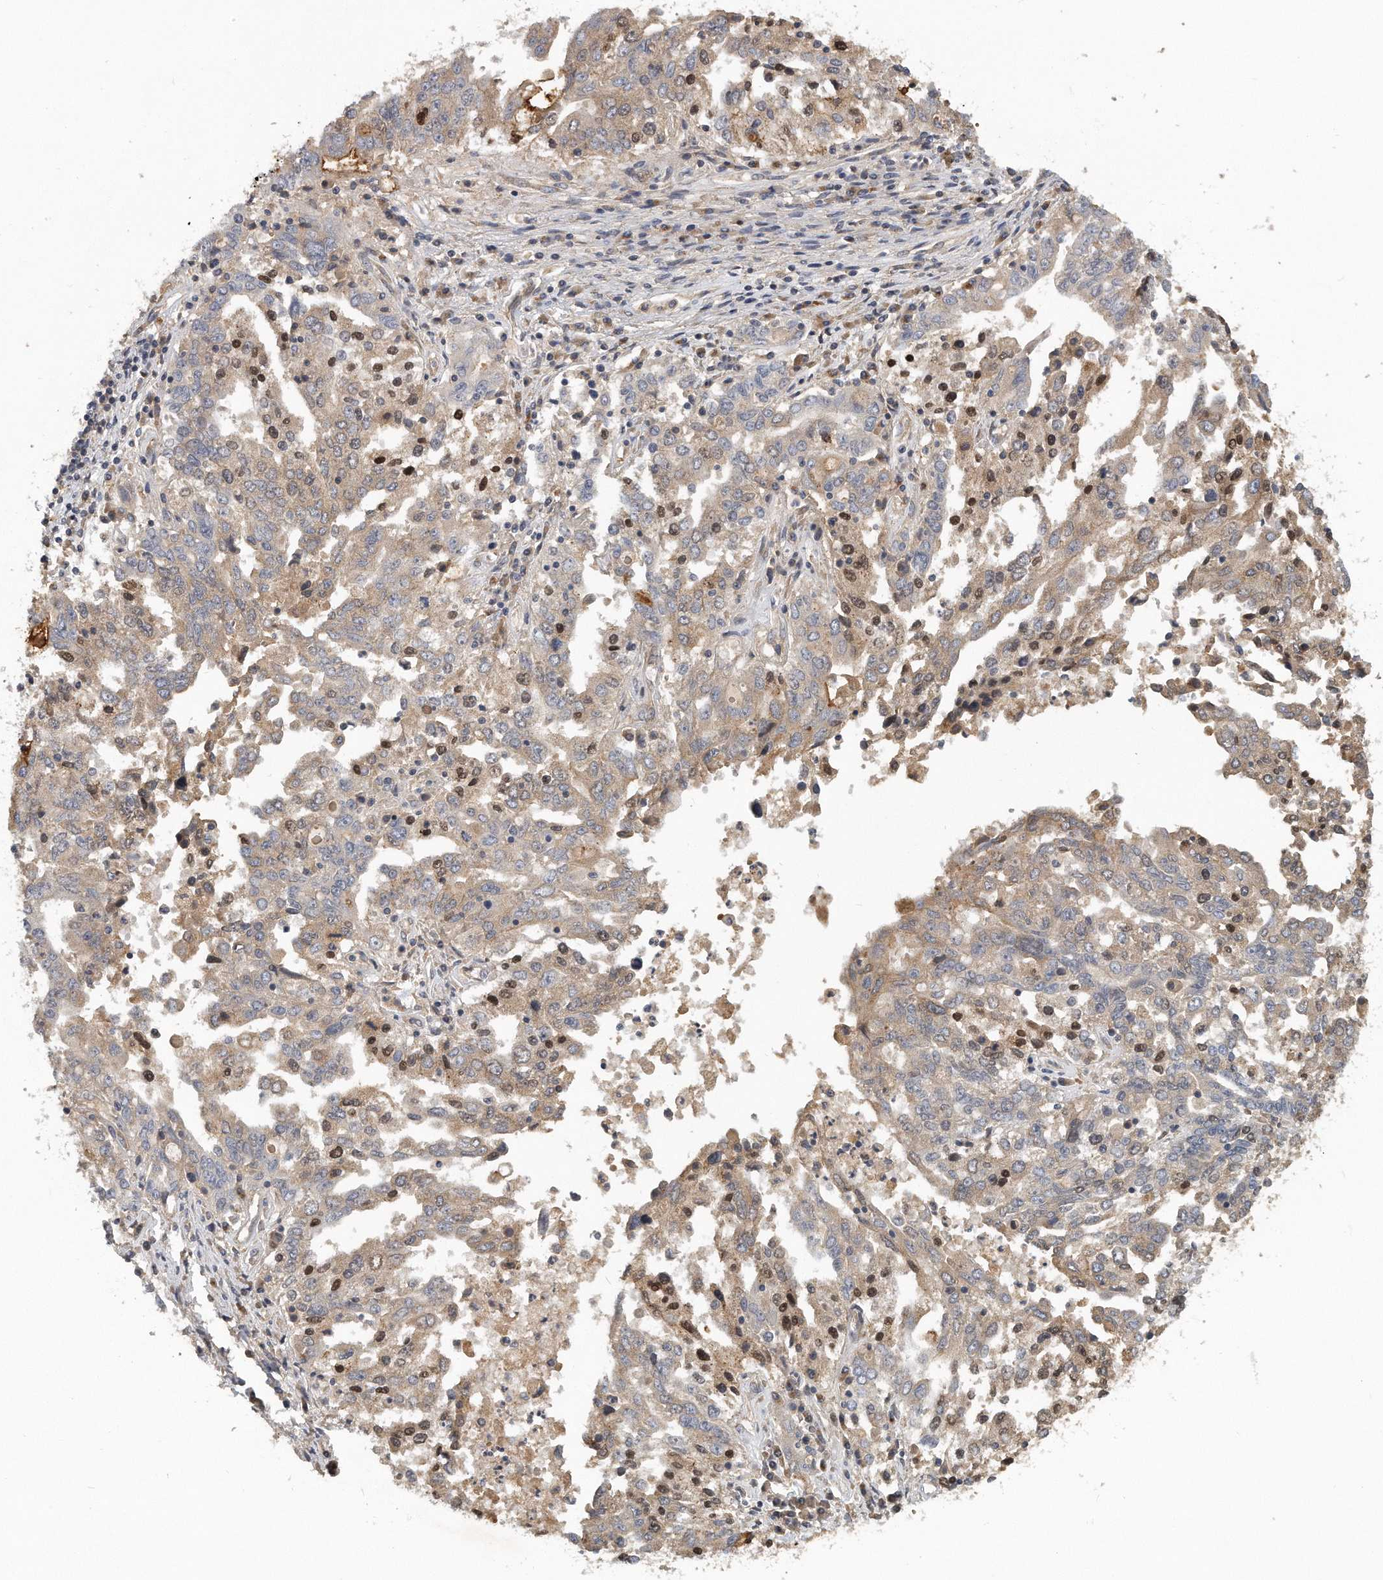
{"staining": {"intensity": "weak", "quantity": "25%-75%", "location": "cytoplasmic/membranous"}, "tissue": "ovarian cancer", "cell_type": "Tumor cells", "image_type": "cancer", "snomed": [{"axis": "morphology", "description": "Carcinoma, endometroid"}, {"axis": "topography", "description": "Ovary"}], "caption": "Endometroid carcinoma (ovarian) tissue reveals weak cytoplasmic/membranous positivity in about 25%-75% of tumor cells", "gene": "TRAPPC14", "patient": {"sex": "female", "age": 62}}